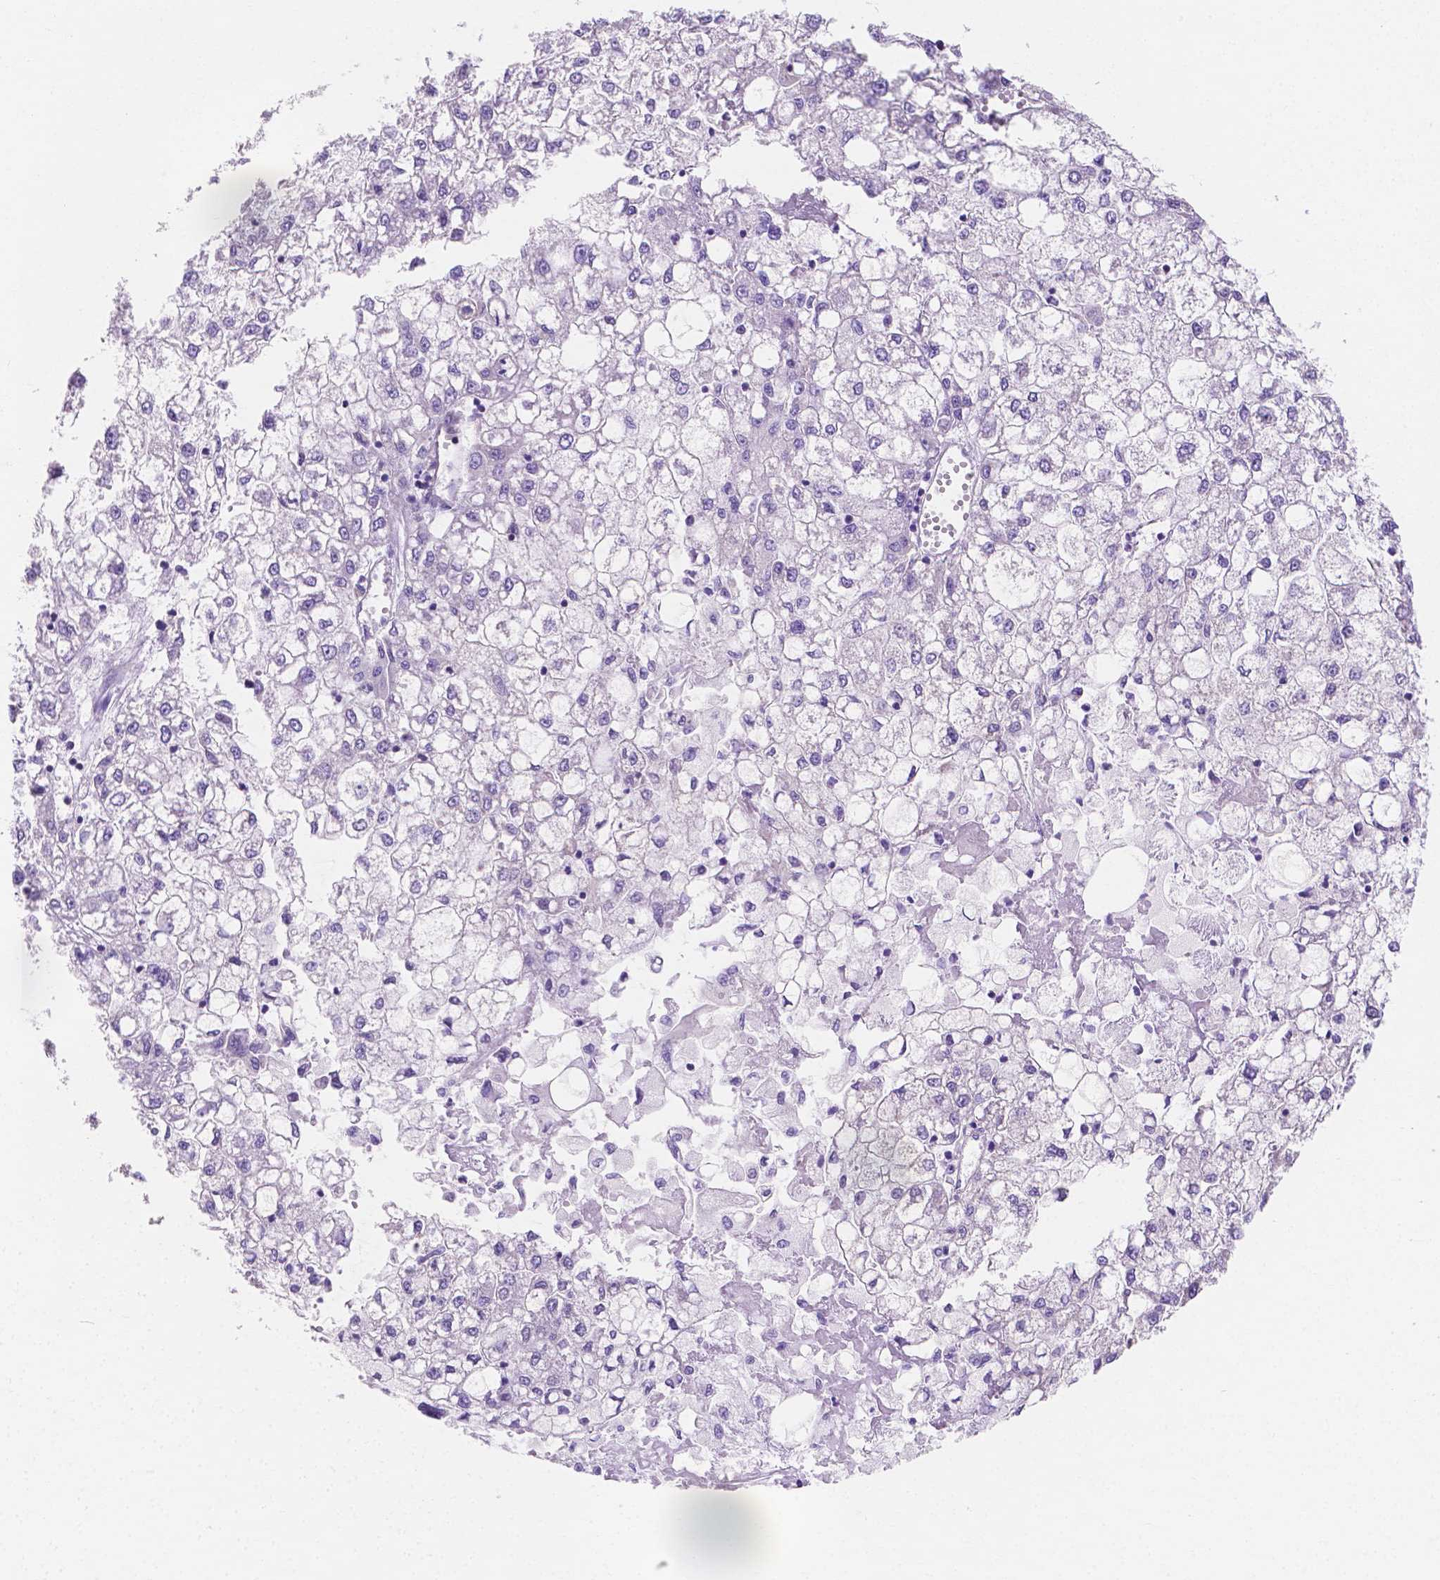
{"staining": {"intensity": "negative", "quantity": "none", "location": "none"}, "tissue": "liver cancer", "cell_type": "Tumor cells", "image_type": "cancer", "snomed": [{"axis": "morphology", "description": "Carcinoma, Hepatocellular, NOS"}, {"axis": "topography", "description": "Liver"}], "caption": "IHC histopathology image of neoplastic tissue: liver cancer stained with DAB (3,3'-diaminobenzidine) demonstrates no significant protein positivity in tumor cells.", "gene": "SGTB", "patient": {"sex": "male", "age": 40}}